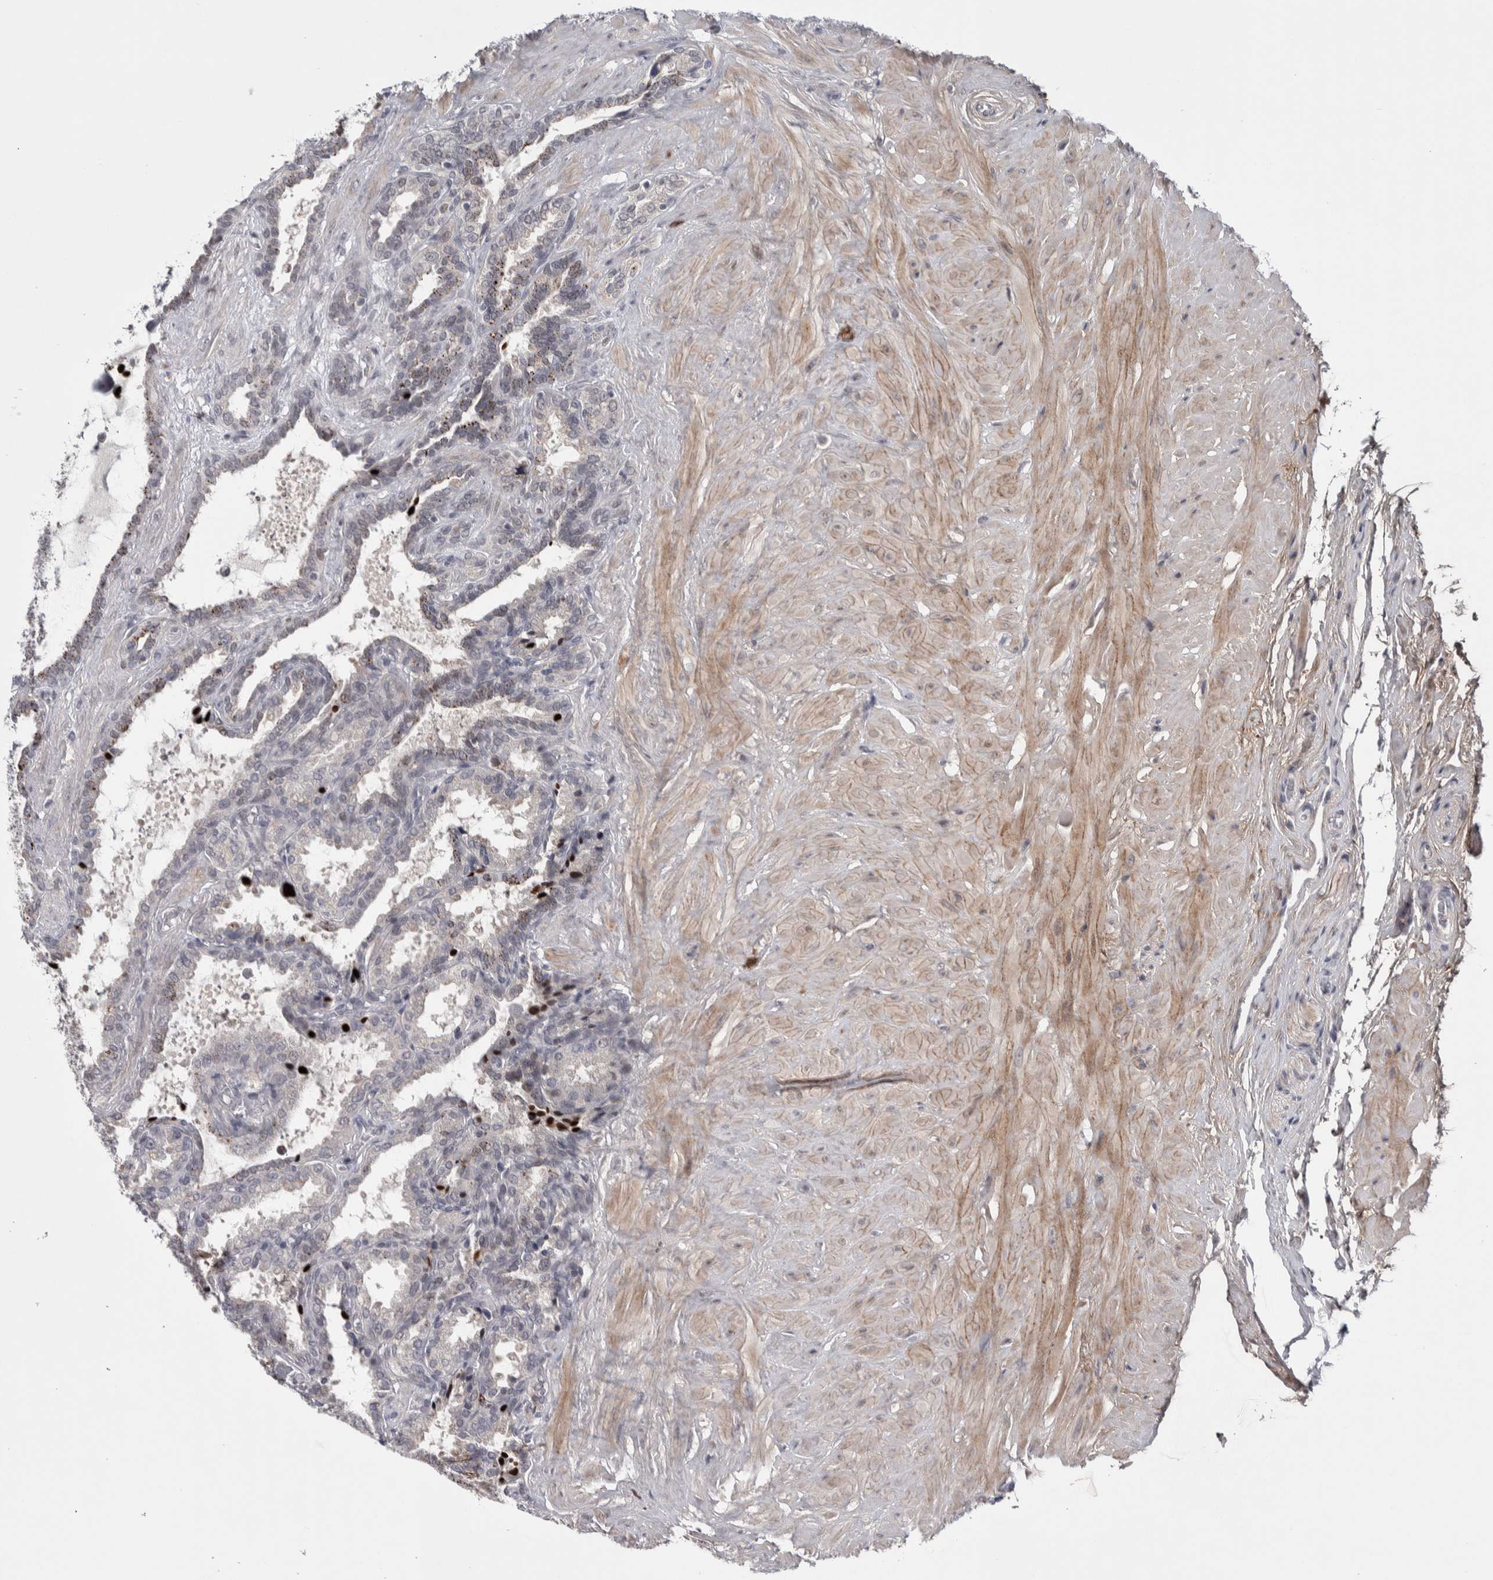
{"staining": {"intensity": "weak", "quantity": "25%-75%", "location": "nuclear"}, "tissue": "seminal vesicle", "cell_type": "Glandular cells", "image_type": "normal", "snomed": [{"axis": "morphology", "description": "Normal tissue, NOS"}, {"axis": "topography", "description": "Seminal veicle"}], "caption": "DAB immunohistochemical staining of benign human seminal vesicle displays weak nuclear protein staining in about 25%-75% of glandular cells. (IHC, brightfield microscopy, high magnification).", "gene": "ASPN", "patient": {"sex": "male", "age": 46}}